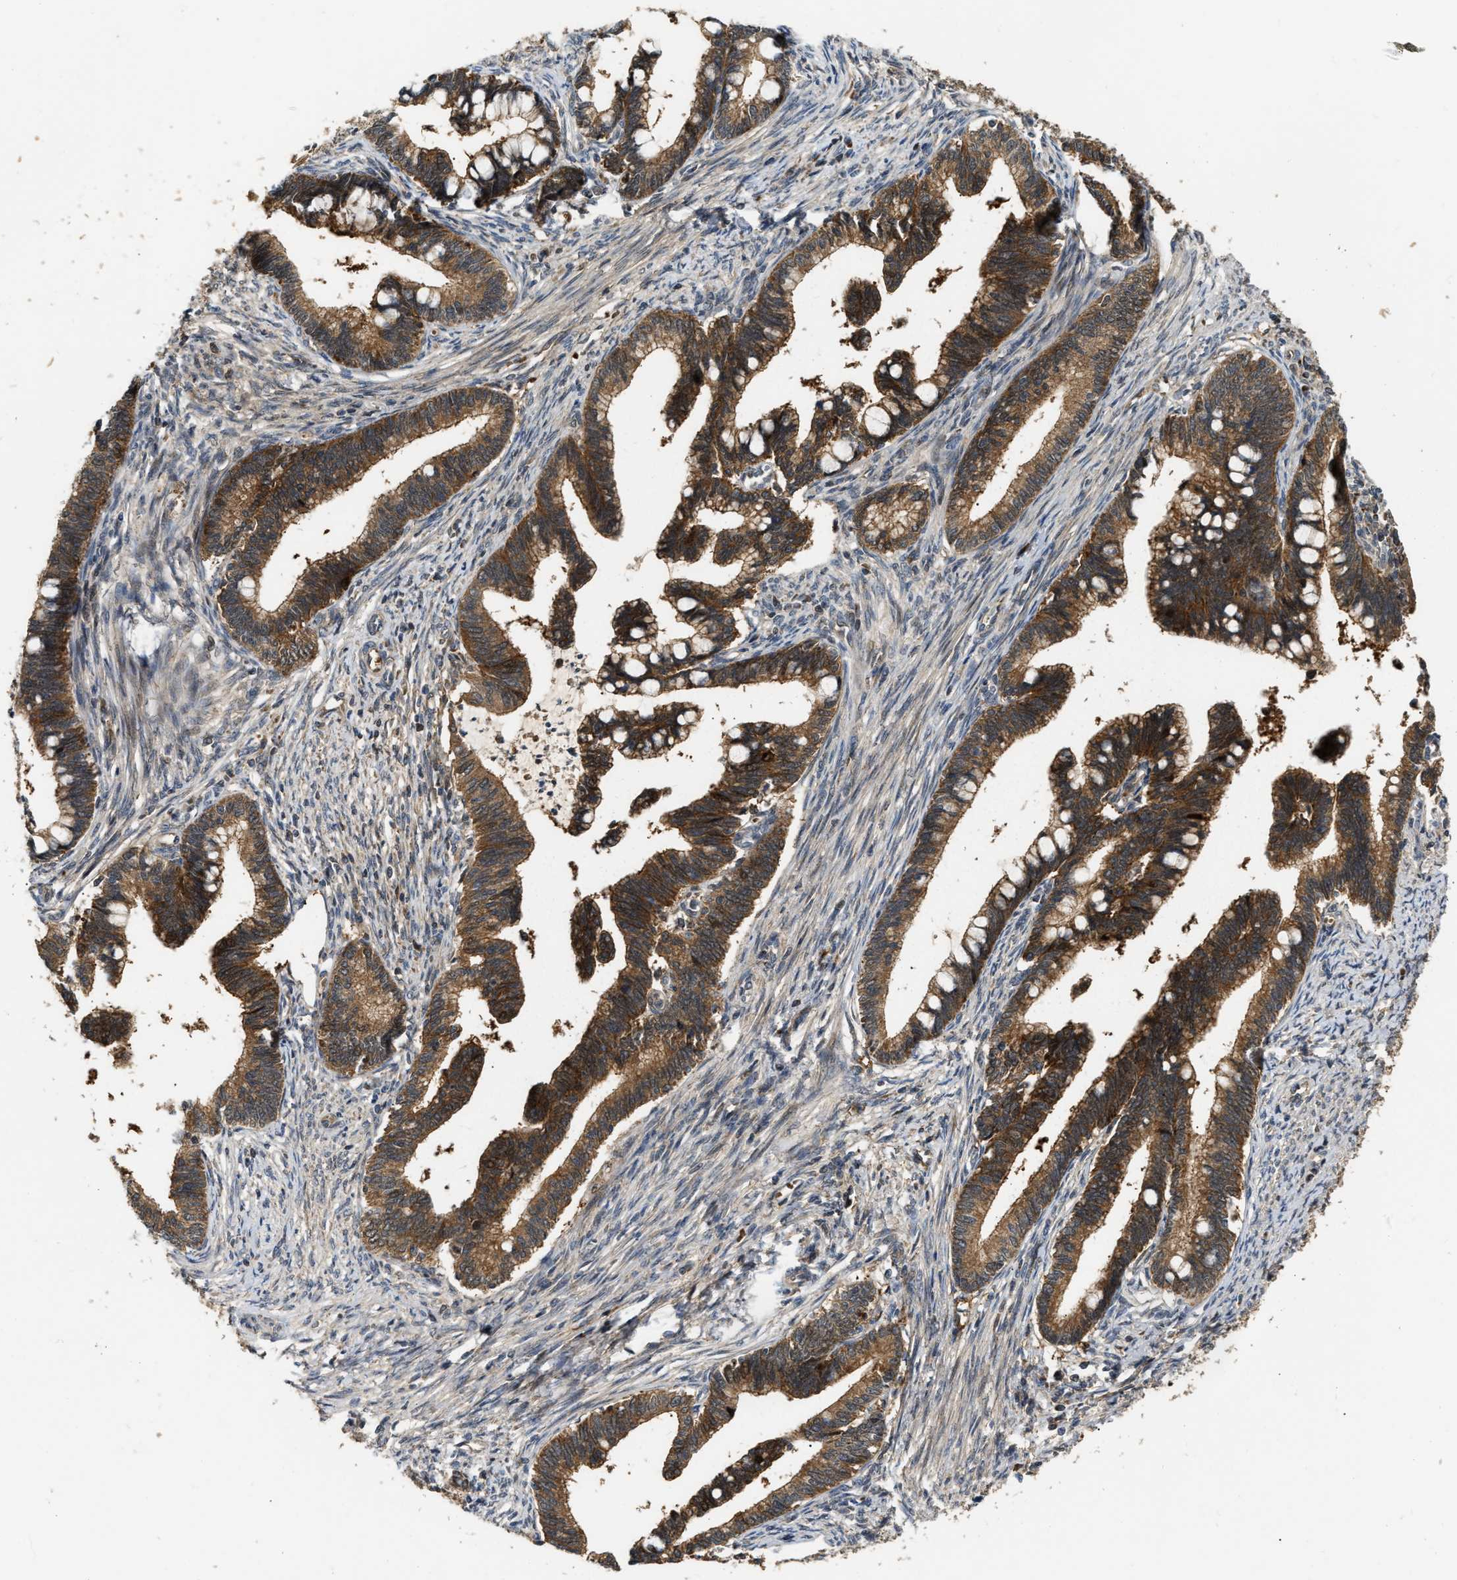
{"staining": {"intensity": "moderate", "quantity": ">75%", "location": "cytoplasmic/membranous"}, "tissue": "cervical cancer", "cell_type": "Tumor cells", "image_type": "cancer", "snomed": [{"axis": "morphology", "description": "Adenocarcinoma, NOS"}, {"axis": "topography", "description": "Cervix"}], "caption": "Human cervical cancer (adenocarcinoma) stained with a brown dye demonstrates moderate cytoplasmic/membranous positive positivity in approximately >75% of tumor cells.", "gene": "EXTL2", "patient": {"sex": "female", "age": 36}}